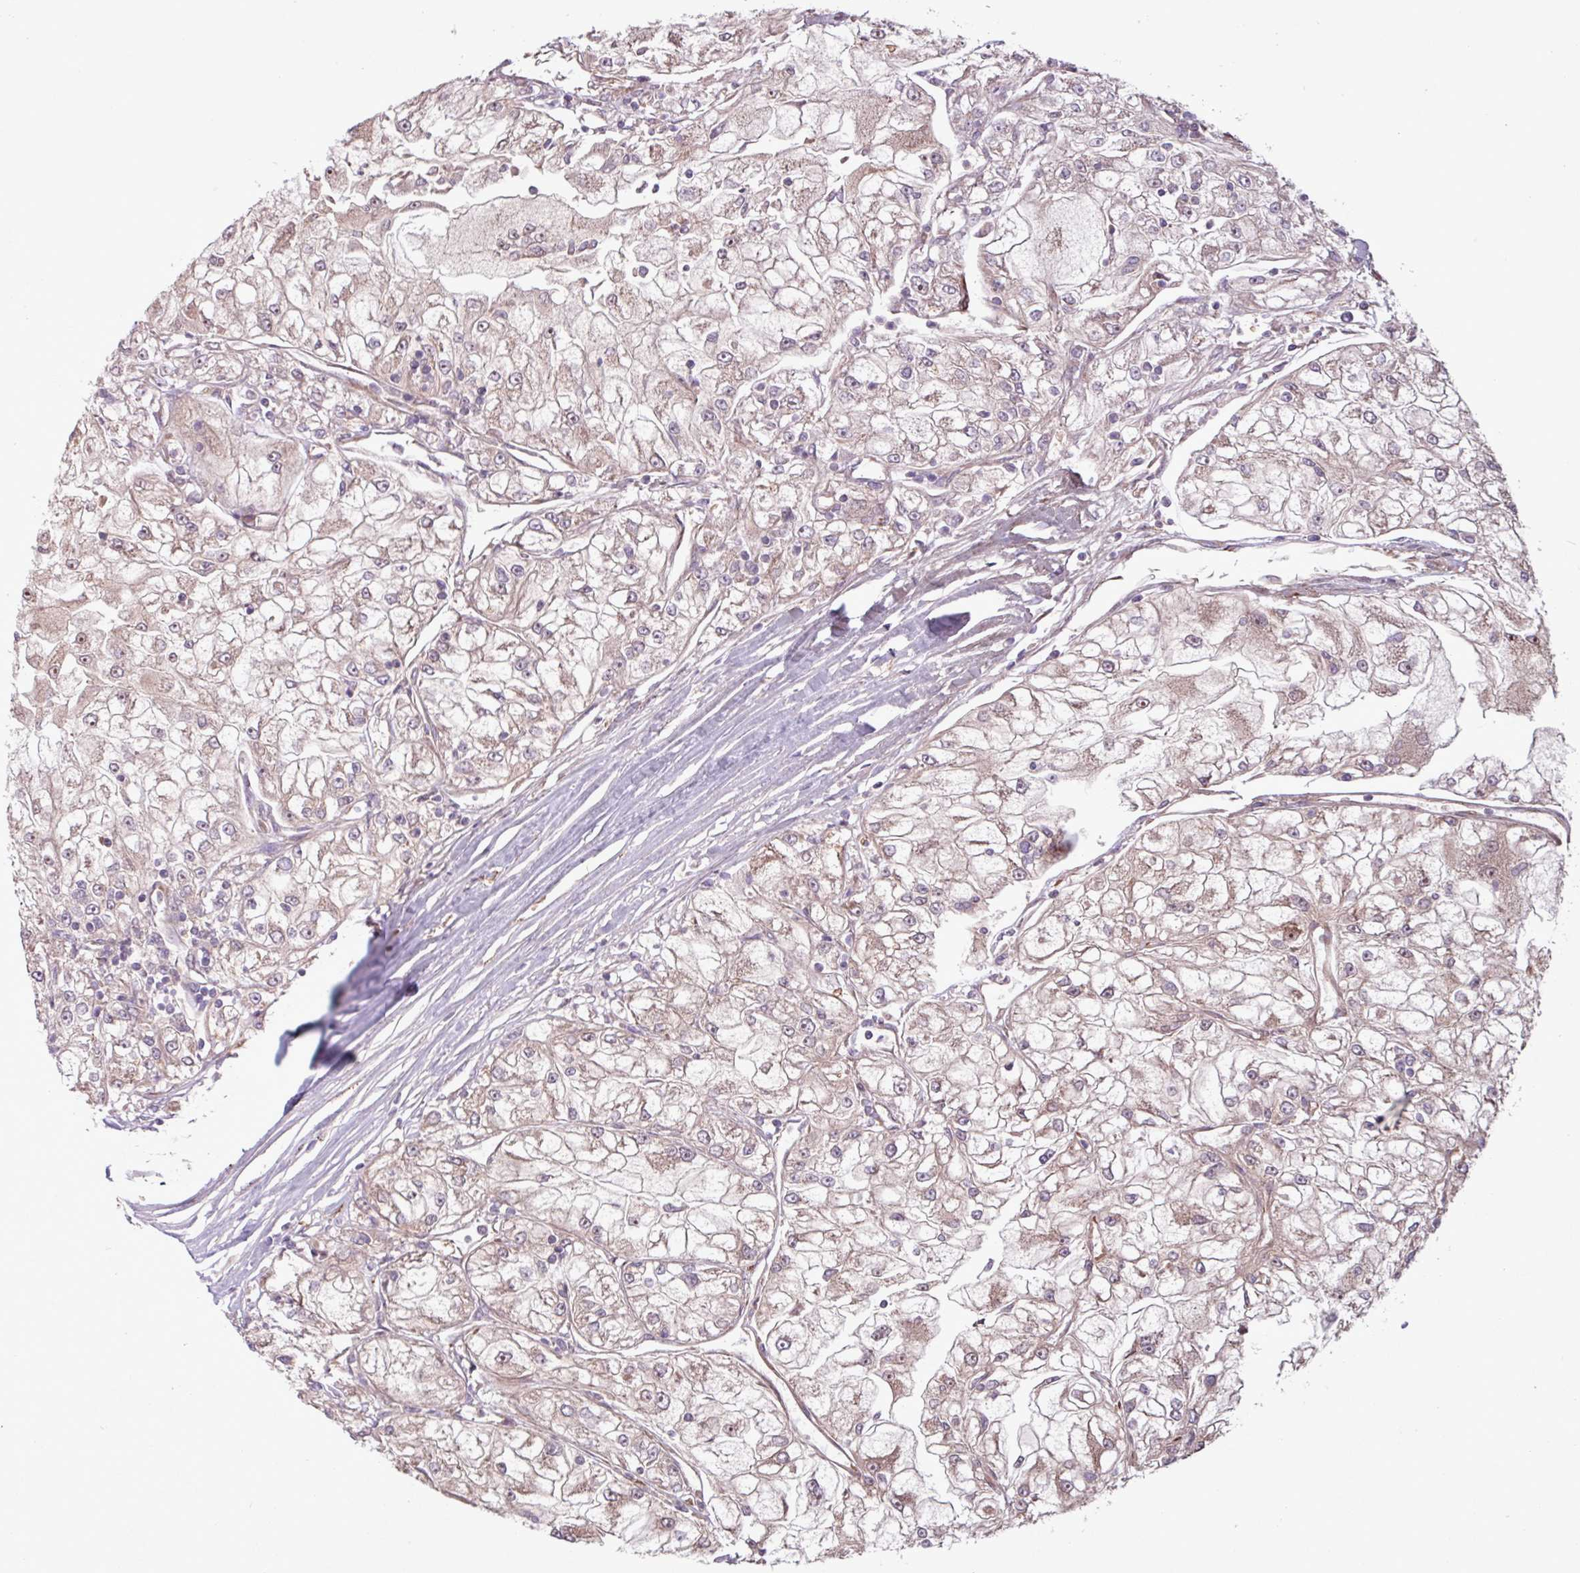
{"staining": {"intensity": "negative", "quantity": "none", "location": "none"}, "tissue": "renal cancer", "cell_type": "Tumor cells", "image_type": "cancer", "snomed": [{"axis": "morphology", "description": "Adenocarcinoma, NOS"}, {"axis": "topography", "description": "Kidney"}], "caption": "This is a photomicrograph of immunohistochemistry (IHC) staining of renal adenocarcinoma, which shows no expression in tumor cells.", "gene": "PDPR", "patient": {"sex": "female", "age": 72}}